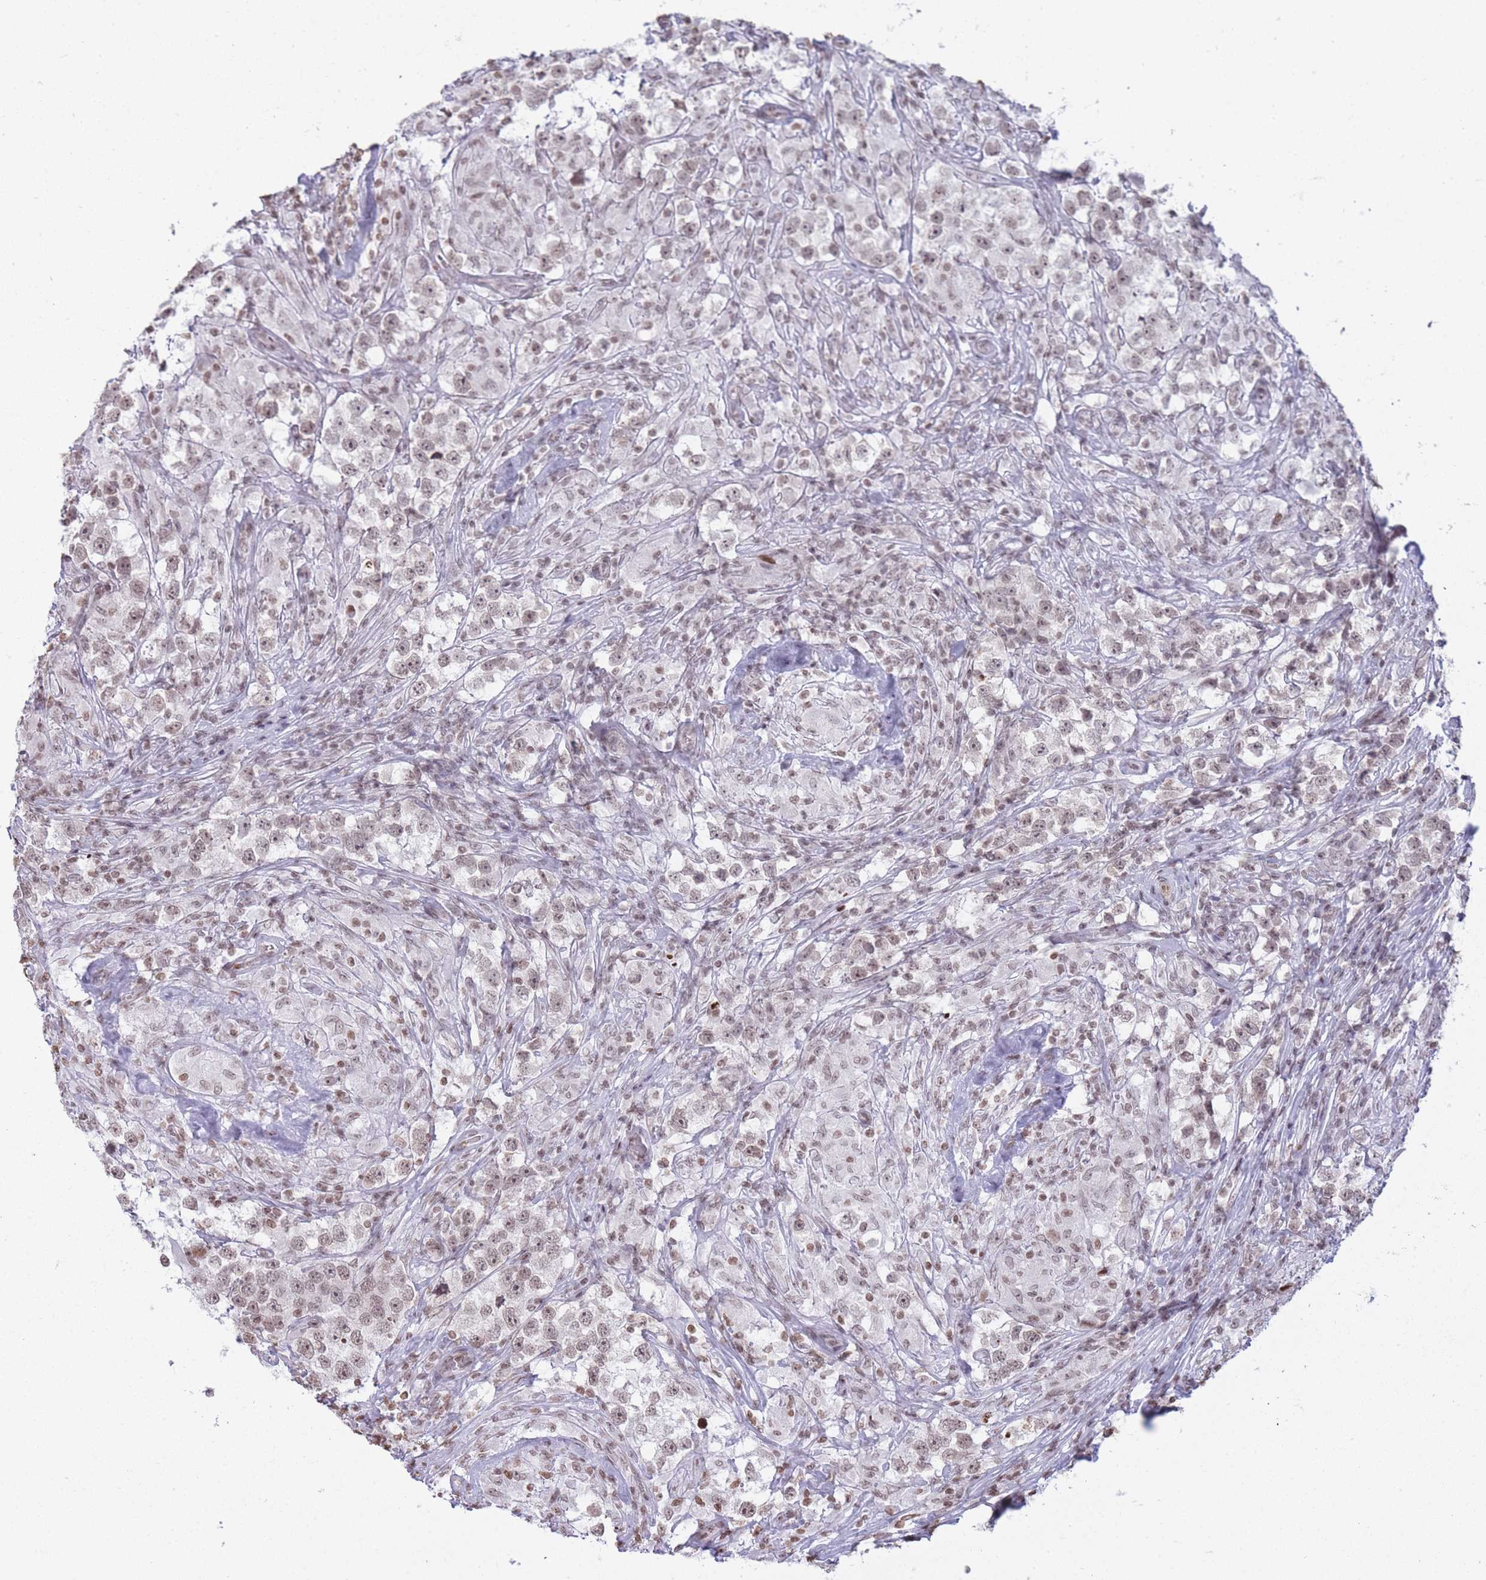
{"staining": {"intensity": "weak", "quantity": ">75%", "location": "nuclear"}, "tissue": "testis cancer", "cell_type": "Tumor cells", "image_type": "cancer", "snomed": [{"axis": "morphology", "description": "Seminoma, NOS"}, {"axis": "topography", "description": "Testis"}], "caption": "Testis cancer stained with DAB IHC exhibits low levels of weak nuclear positivity in approximately >75% of tumor cells.", "gene": "SHISAL1", "patient": {"sex": "male", "age": 46}}